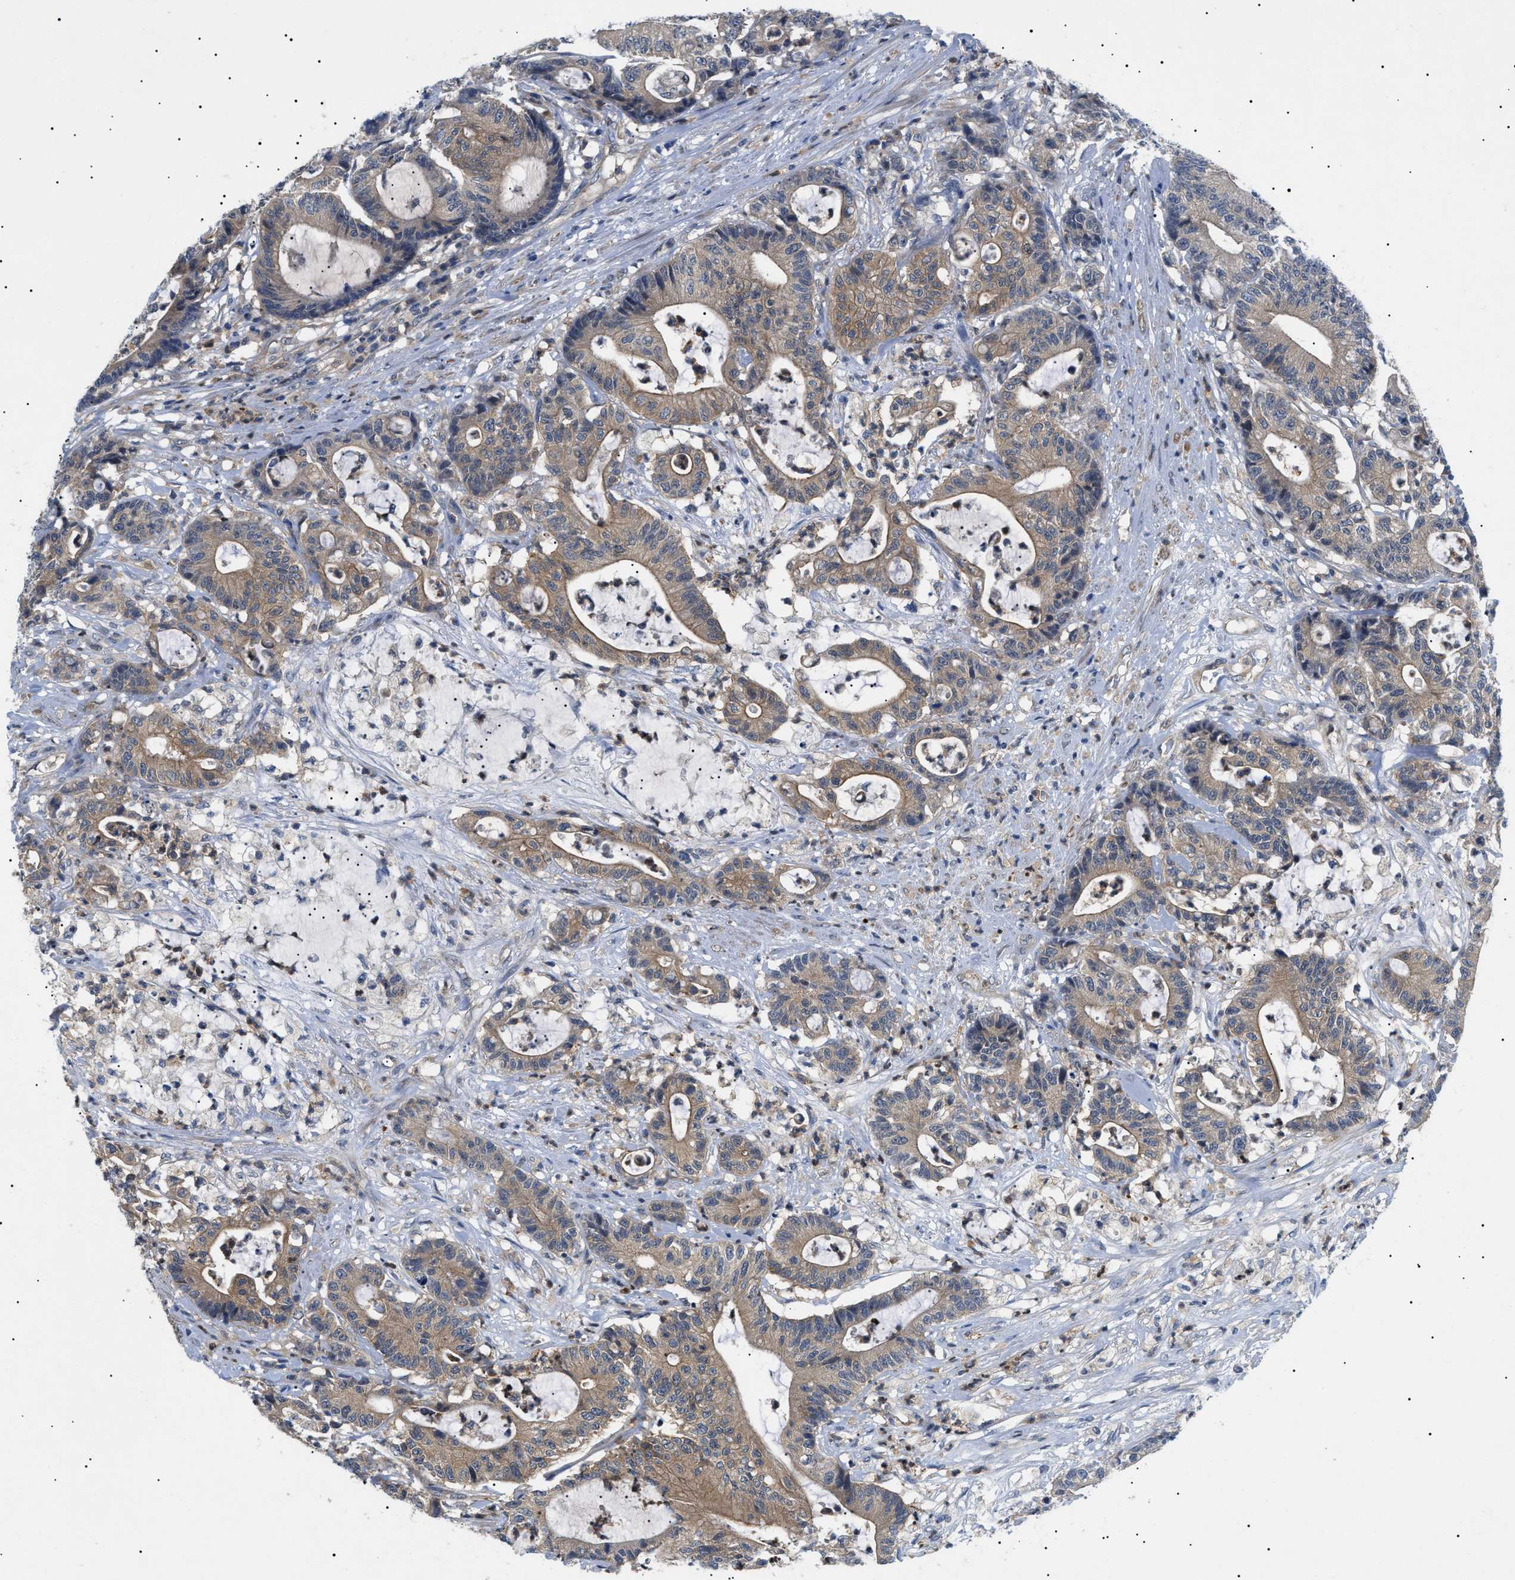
{"staining": {"intensity": "weak", "quantity": ">75%", "location": "cytoplasmic/membranous"}, "tissue": "colorectal cancer", "cell_type": "Tumor cells", "image_type": "cancer", "snomed": [{"axis": "morphology", "description": "Adenocarcinoma, NOS"}, {"axis": "topography", "description": "Colon"}], "caption": "Immunohistochemical staining of human colorectal cancer shows weak cytoplasmic/membranous protein positivity in about >75% of tumor cells. Nuclei are stained in blue.", "gene": "RIPK1", "patient": {"sex": "female", "age": 84}}